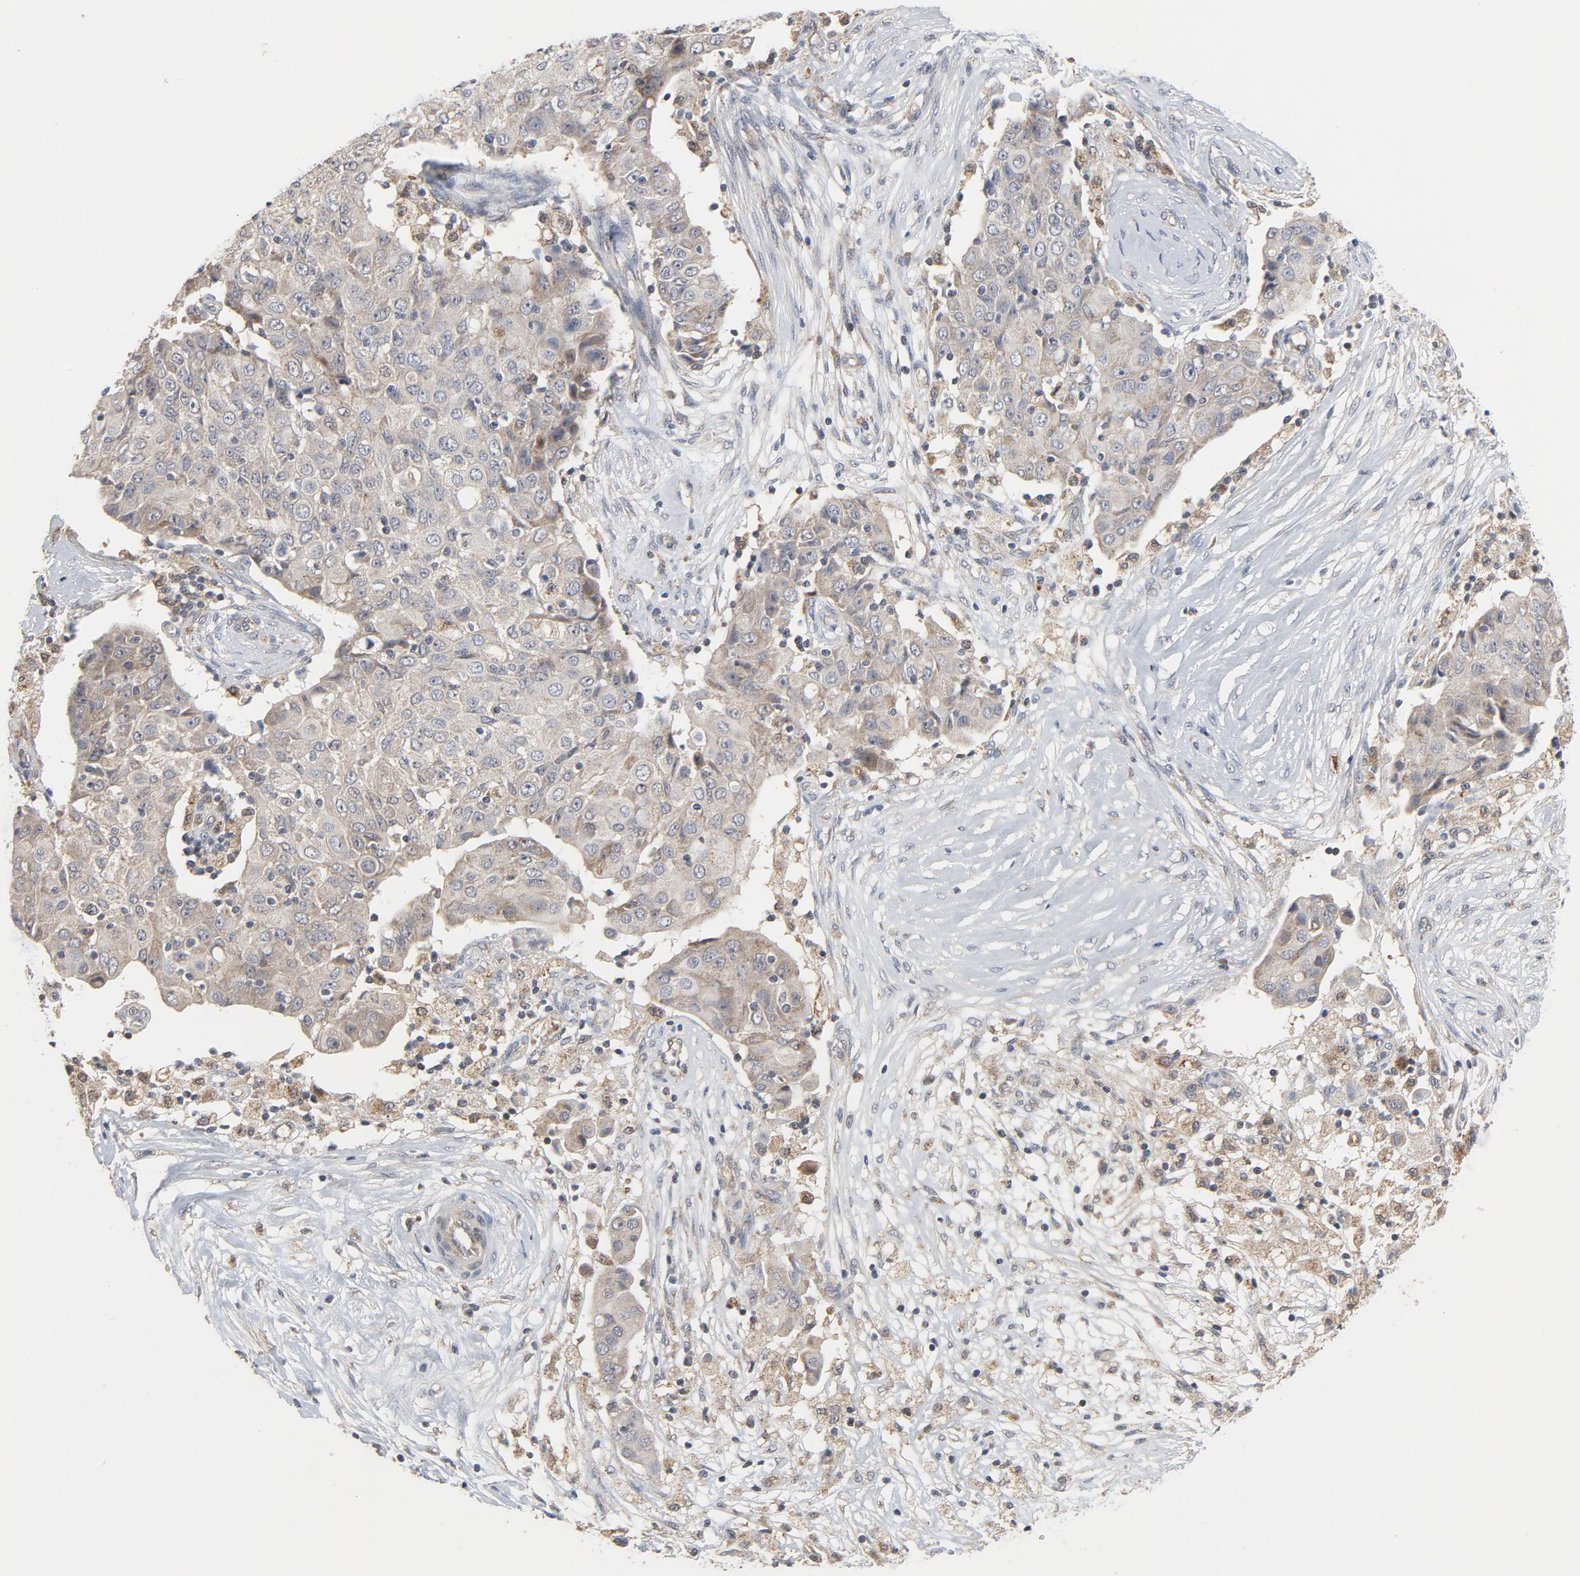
{"staining": {"intensity": "weak", "quantity": ">75%", "location": "cytoplasmic/membranous"}, "tissue": "ovarian cancer", "cell_type": "Tumor cells", "image_type": "cancer", "snomed": [{"axis": "morphology", "description": "Carcinoma, endometroid"}, {"axis": "topography", "description": "Ovary"}], "caption": "High-power microscopy captured an immunohistochemistry (IHC) photomicrograph of endometroid carcinoma (ovarian), revealing weak cytoplasmic/membranous staining in approximately >75% of tumor cells.", "gene": "C14orf119", "patient": {"sex": "female", "age": 42}}